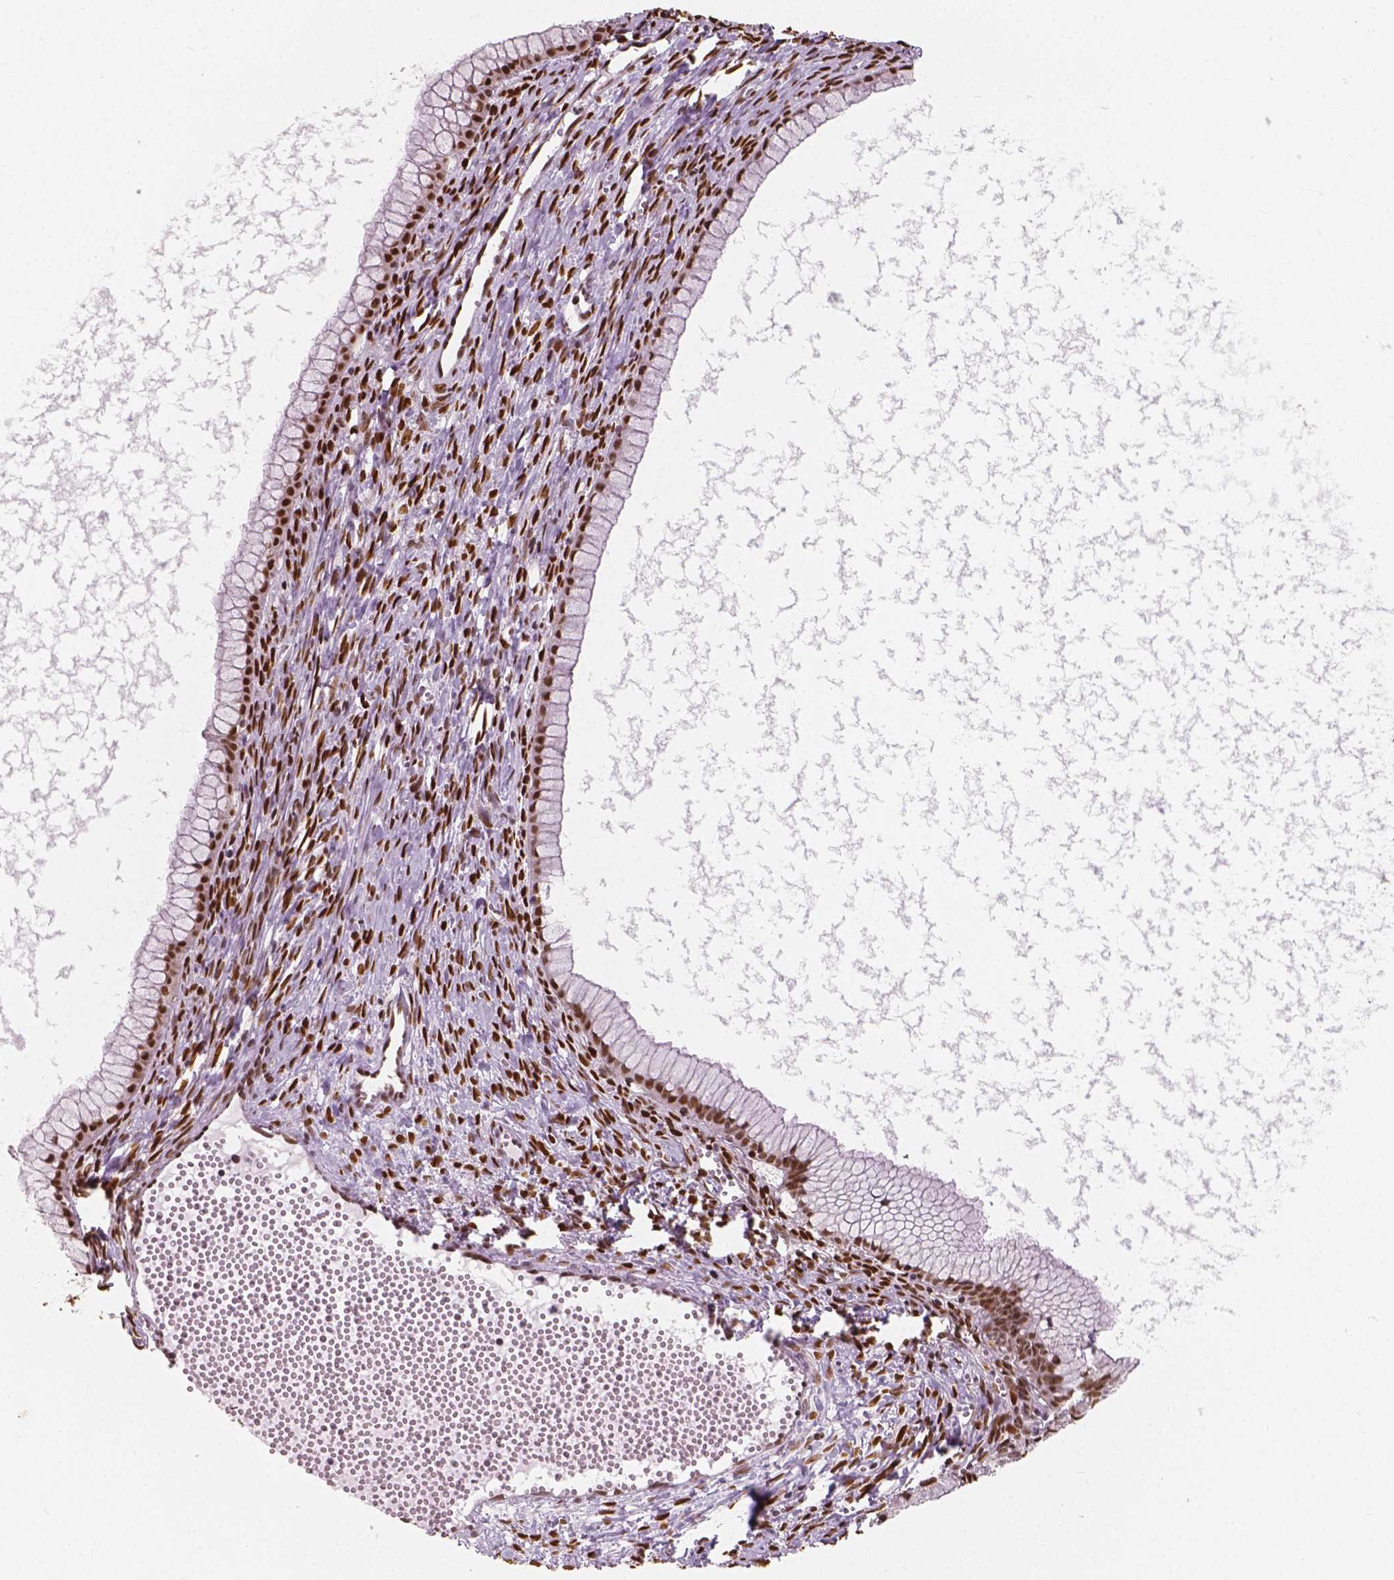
{"staining": {"intensity": "moderate", "quantity": ">75%", "location": "nuclear"}, "tissue": "ovarian cancer", "cell_type": "Tumor cells", "image_type": "cancer", "snomed": [{"axis": "morphology", "description": "Cystadenocarcinoma, mucinous, NOS"}, {"axis": "topography", "description": "Ovary"}], "caption": "Ovarian cancer (mucinous cystadenocarcinoma) tissue exhibits moderate nuclear staining in approximately >75% of tumor cells, visualized by immunohistochemistry.", "gene": "NUCKS1", "patient": {"sex": "female", "age": 41}}